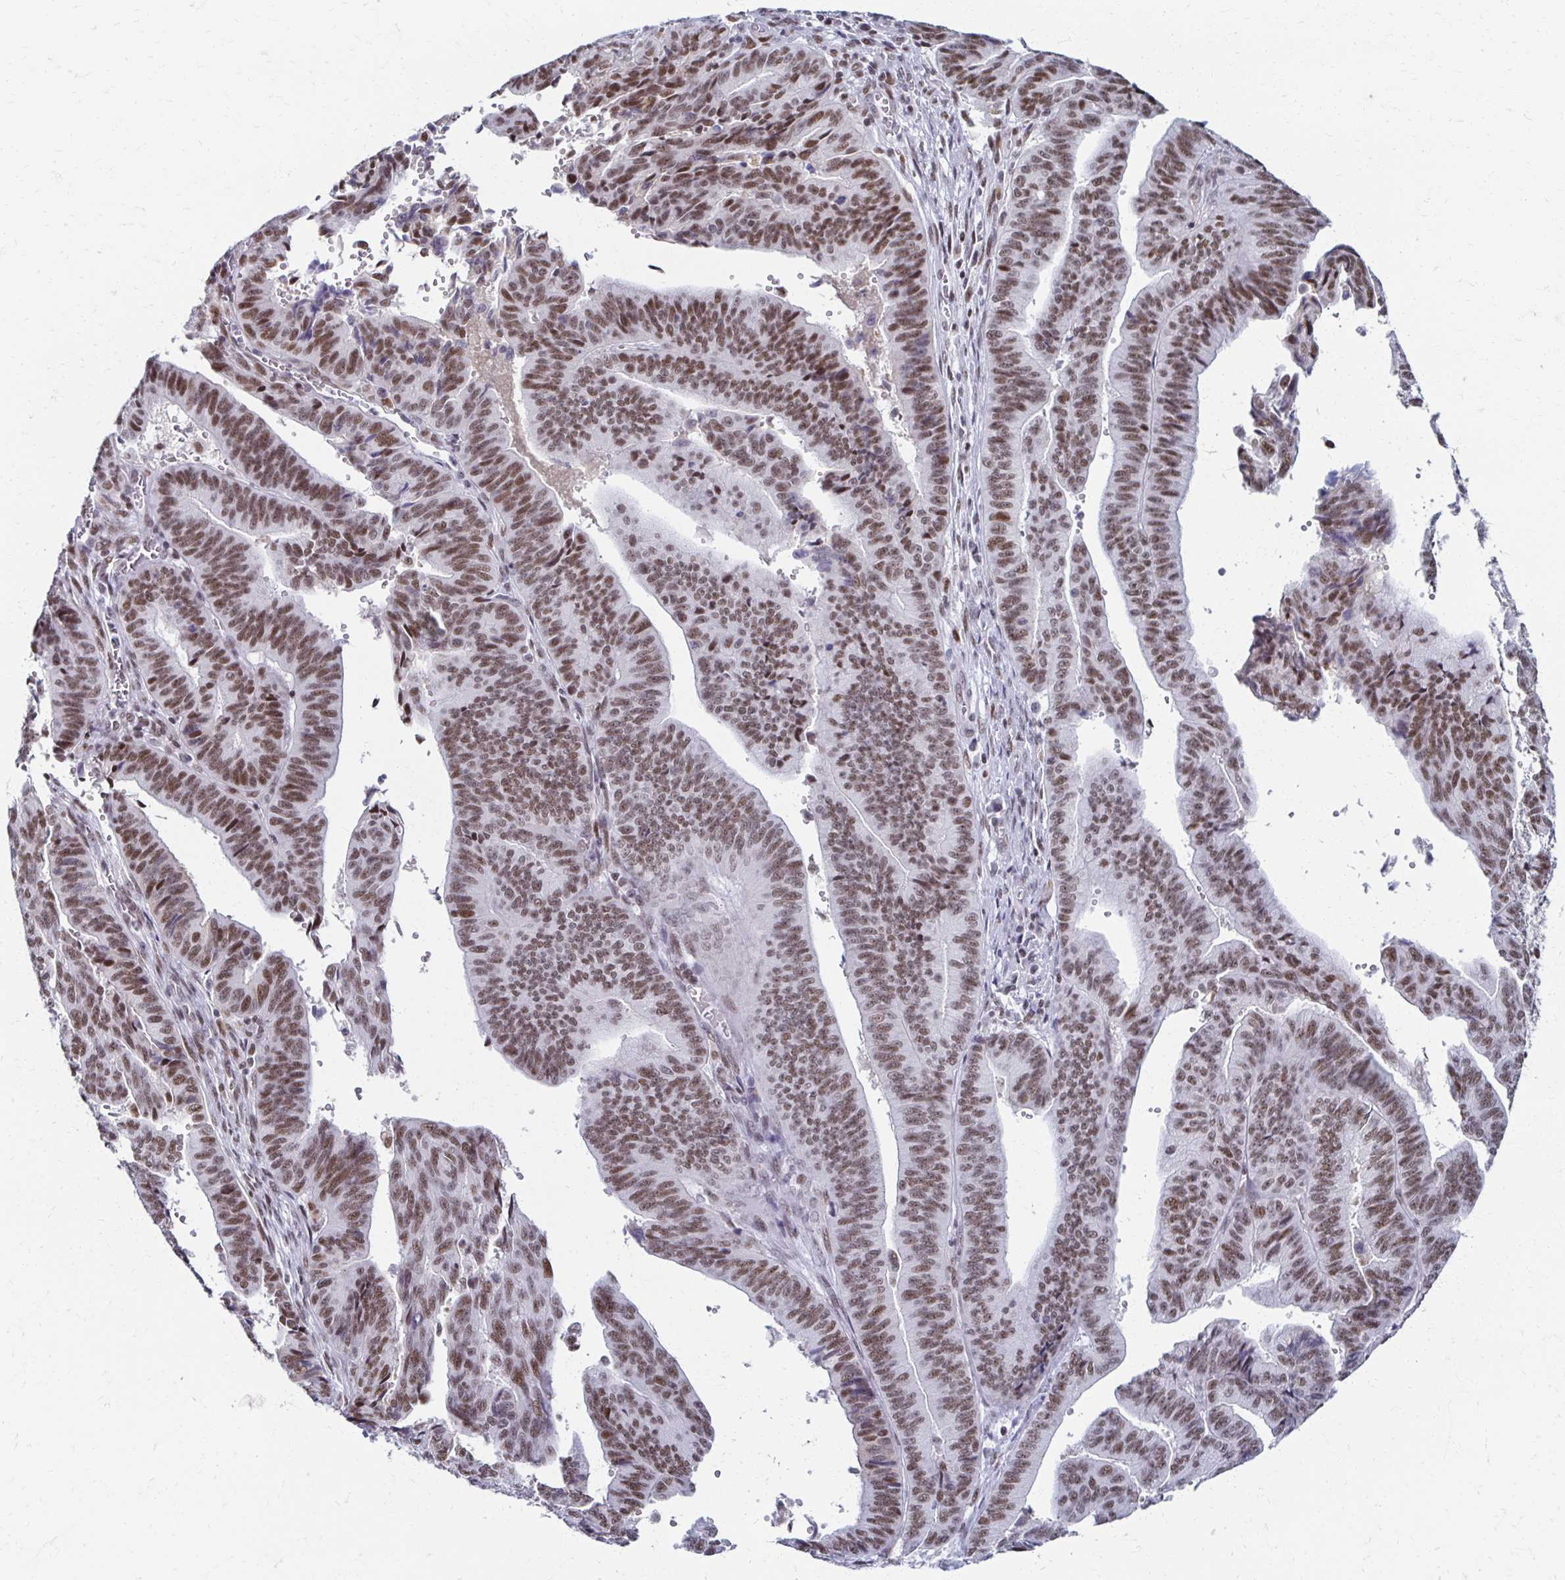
{"staining": {"intensity": "moderate", "quantity": ">75%", "location": "nuclear"}, "tissue": "endometrial cancer", "cell_type": "Tumor cells", "image_type": "cancer", "snomed": [{"axis": "morphology", "description": "Adenocarcinoma, NOS"}, {"axis": "topography", "description": "Endometrium"}], "caption": "The immunohistochemical stain highlights moderate nuclear positivity in tumor cells of endometrial cancer tissue. The protein of interest is stained brown, and the nuclei are stained in blue (DAB (3,3'-diaminobenzidine) IHC with brightfield microscopy, high magnification).", "gene": "IRF7", "patient": {"sex": "female", "age": 65}}